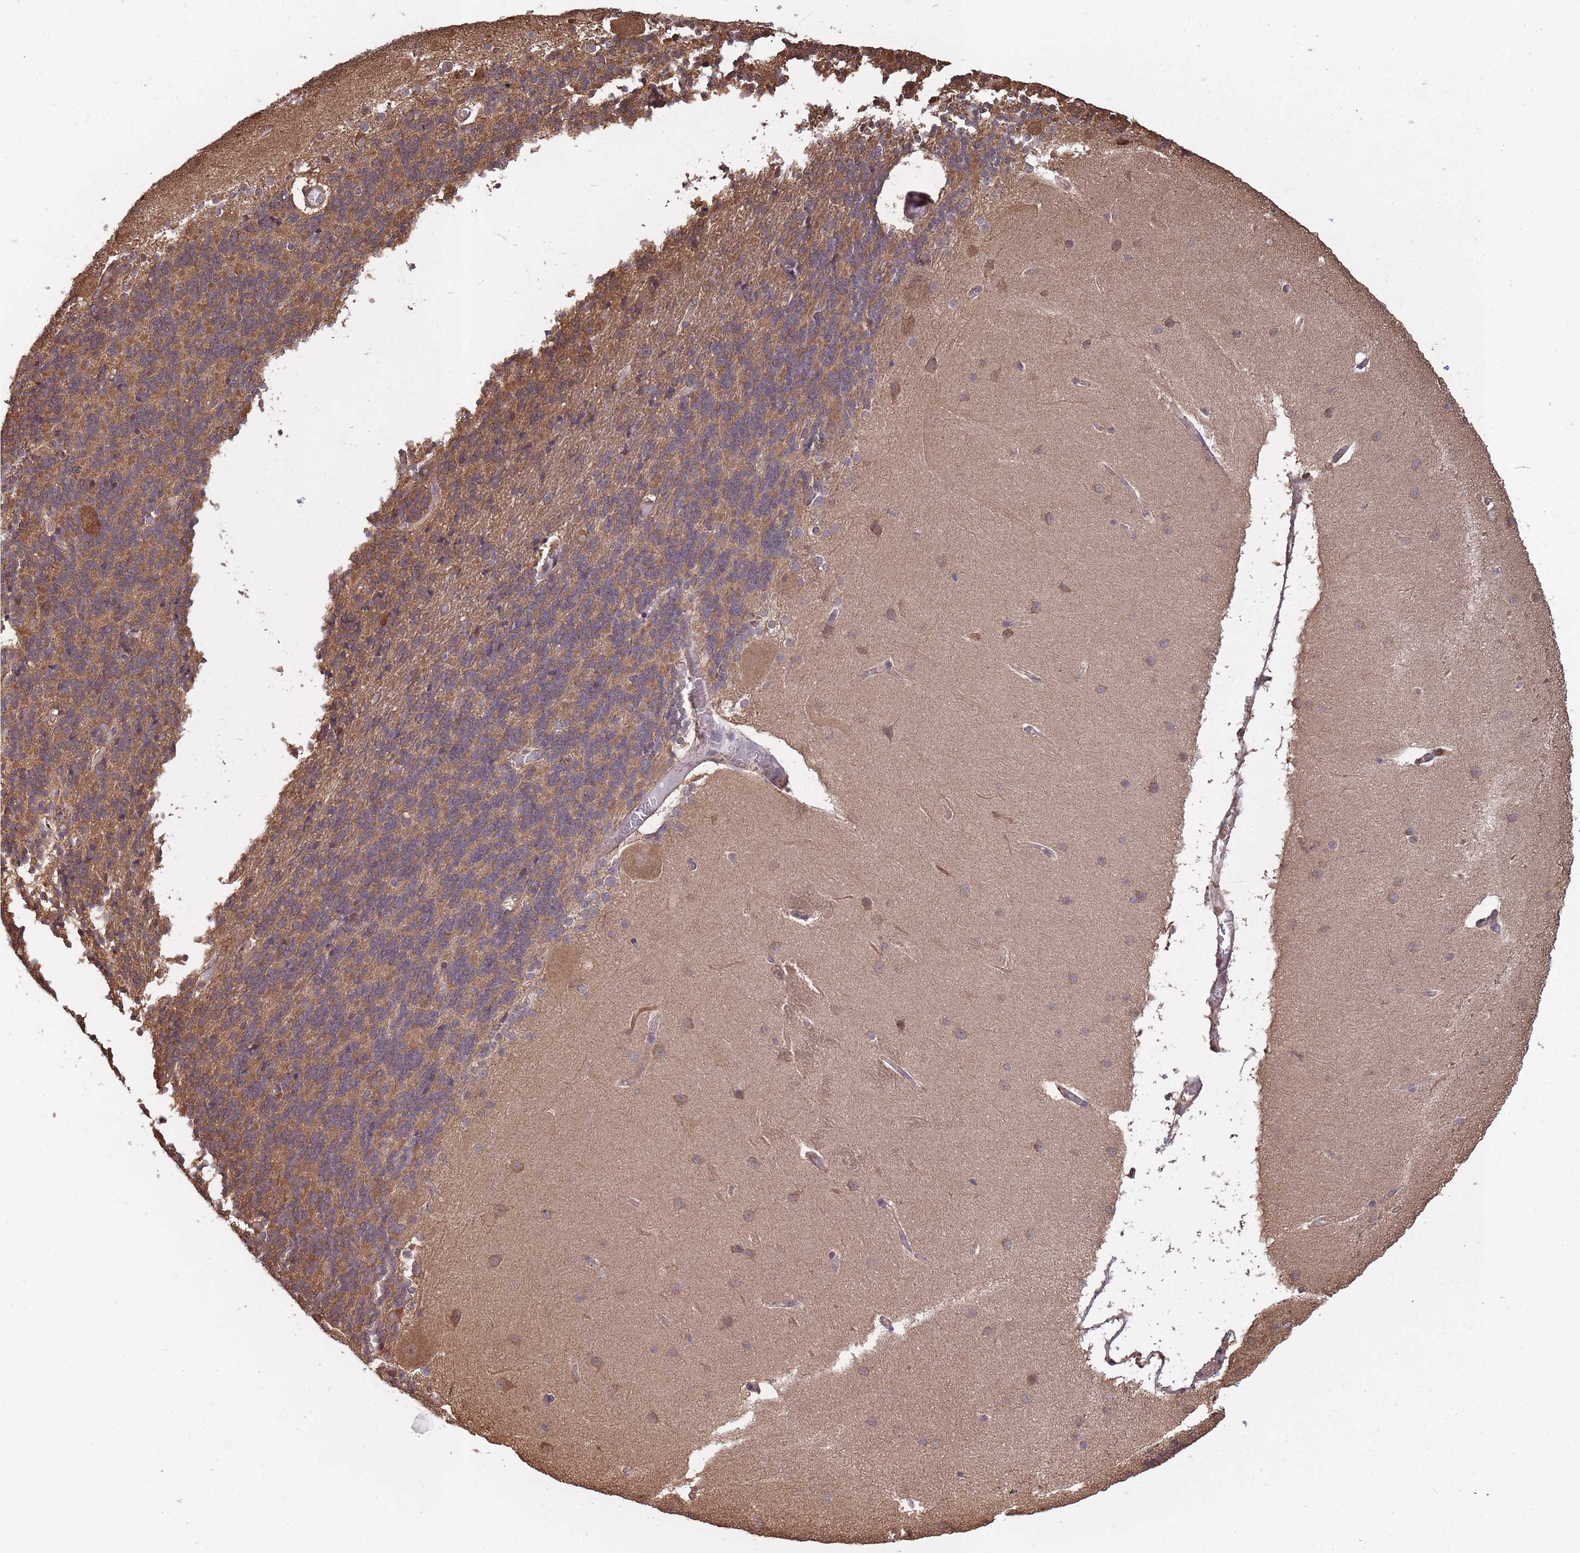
{"staining": {"intensity": "moderate", "quantity": "<25%", "location": "cytoplasmic/membranous"}, "tissue": "cerebellum", "cell_type": "Cells in granular layer", "image_type": "normal", "snomed": [{"axis": "morphology", "description": "Normal tissue, NOS"}, {"axis": "topography", "description": "Cerebellum"}], "caption": "High-magnification brightfield microscopy of benign cerebellum stained with DAB (3,3'-diaminobenzidine) (brown) and counterstained with hematoxylin (blue). cells in granular layer exhibit moderate cytoplasmic/membranous positivity is identified in about<25% of cells. (DAB IHC, brown staining for protein, blue staining for nuclei).", "gene": "ARL13B", "patient": {"sex": "female", "age": 54}}